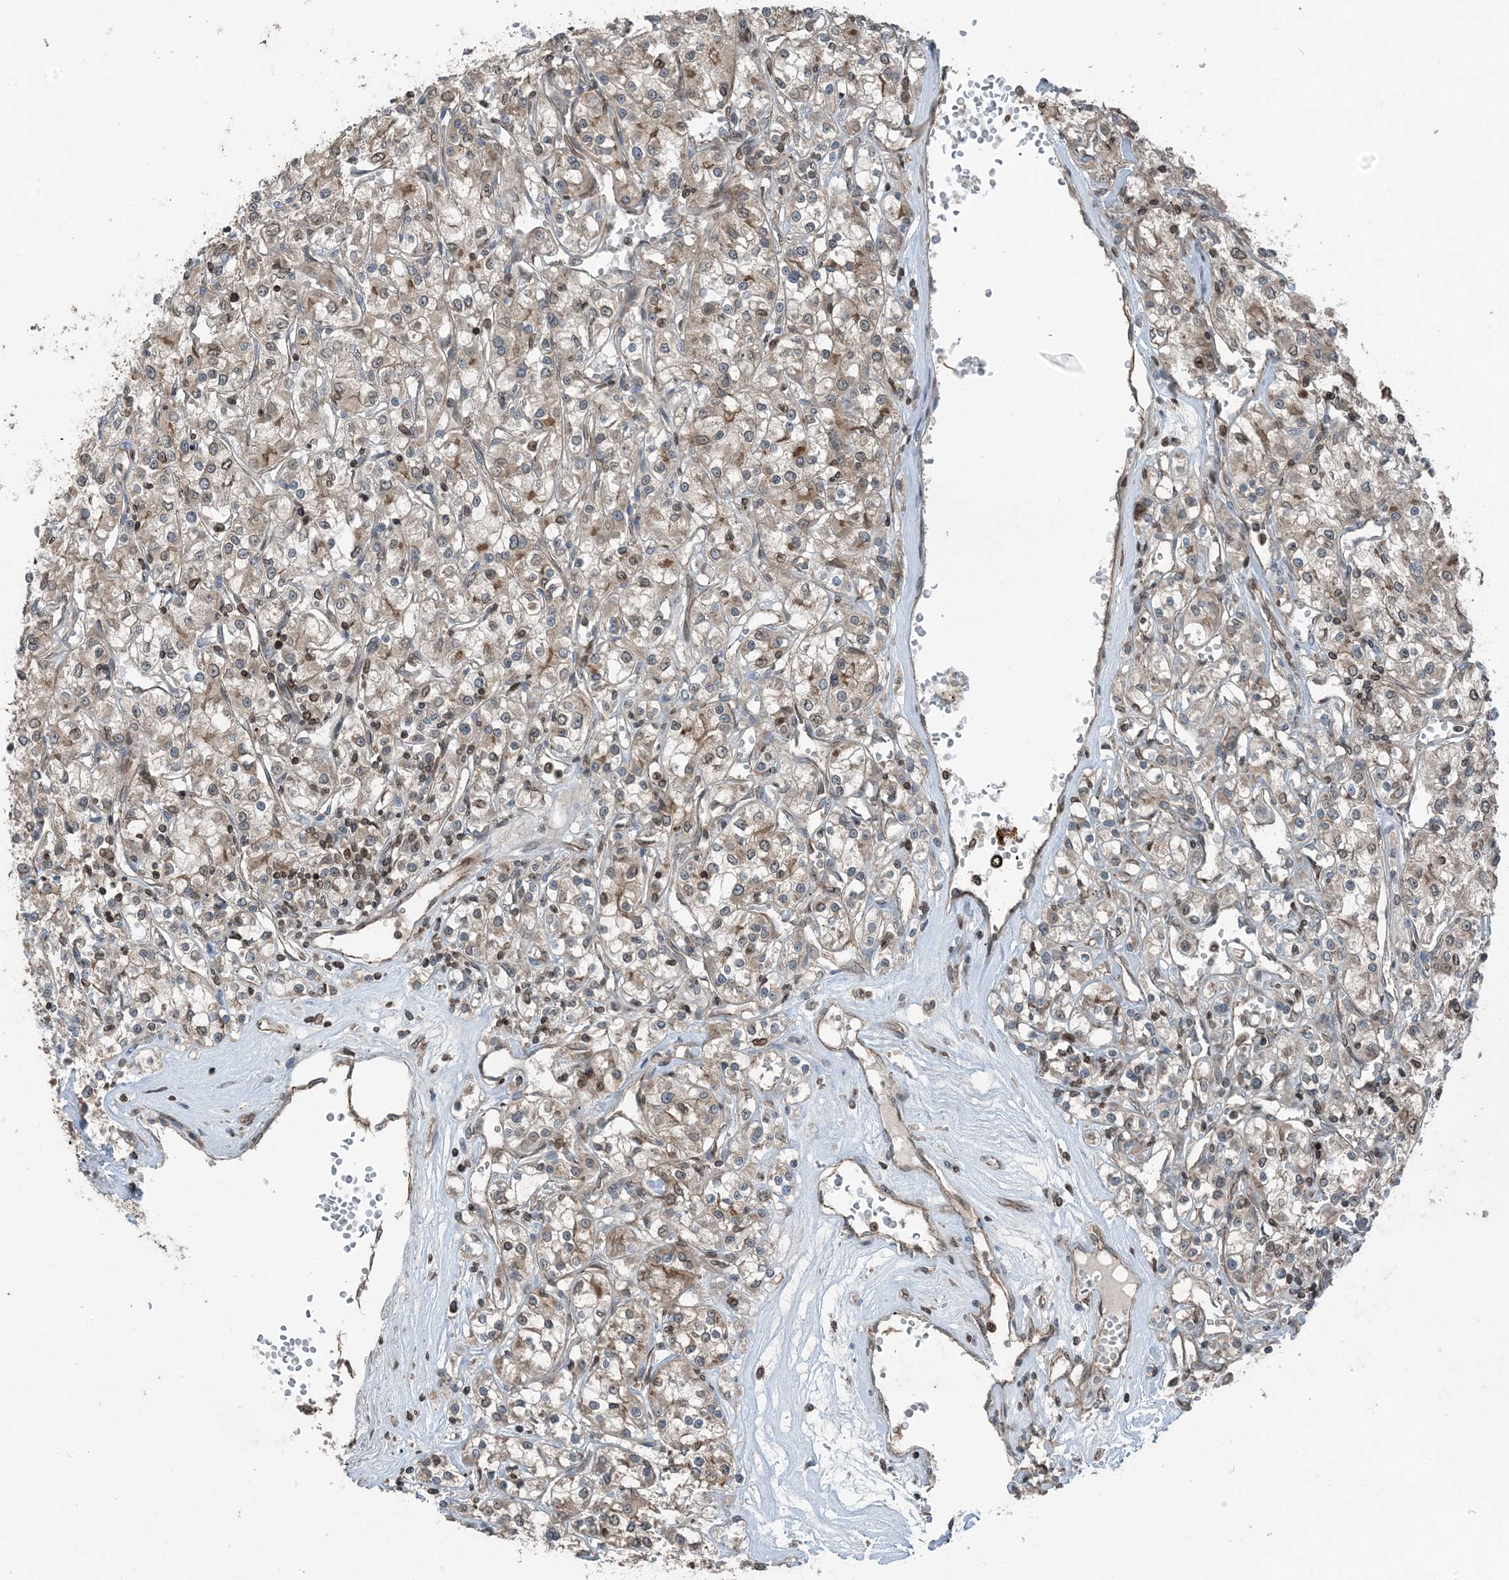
{"staining": {"intensity": "moderate", "quantity": ">75%", "location": "cytoplasmic/membranous,nuclear"}, "tissue": "renal cancer", "cell_type": "Tumor cells", "image_type": "cancer", "snomed": [{"axis": "morphology", "description": "Adenocarcinoma, NOS"}, {"axis": "topography", "description": "Kidney"}], "caption": "Adenocarcinoma (renal) was stained to show a protein in brown. There is medium levels of moderate cytoplasmic/membranous and nuclear staining in about >75% of tumor cells.", "gene": "ZFAND2B", "patient": {"sex": "female", "age": 59}}